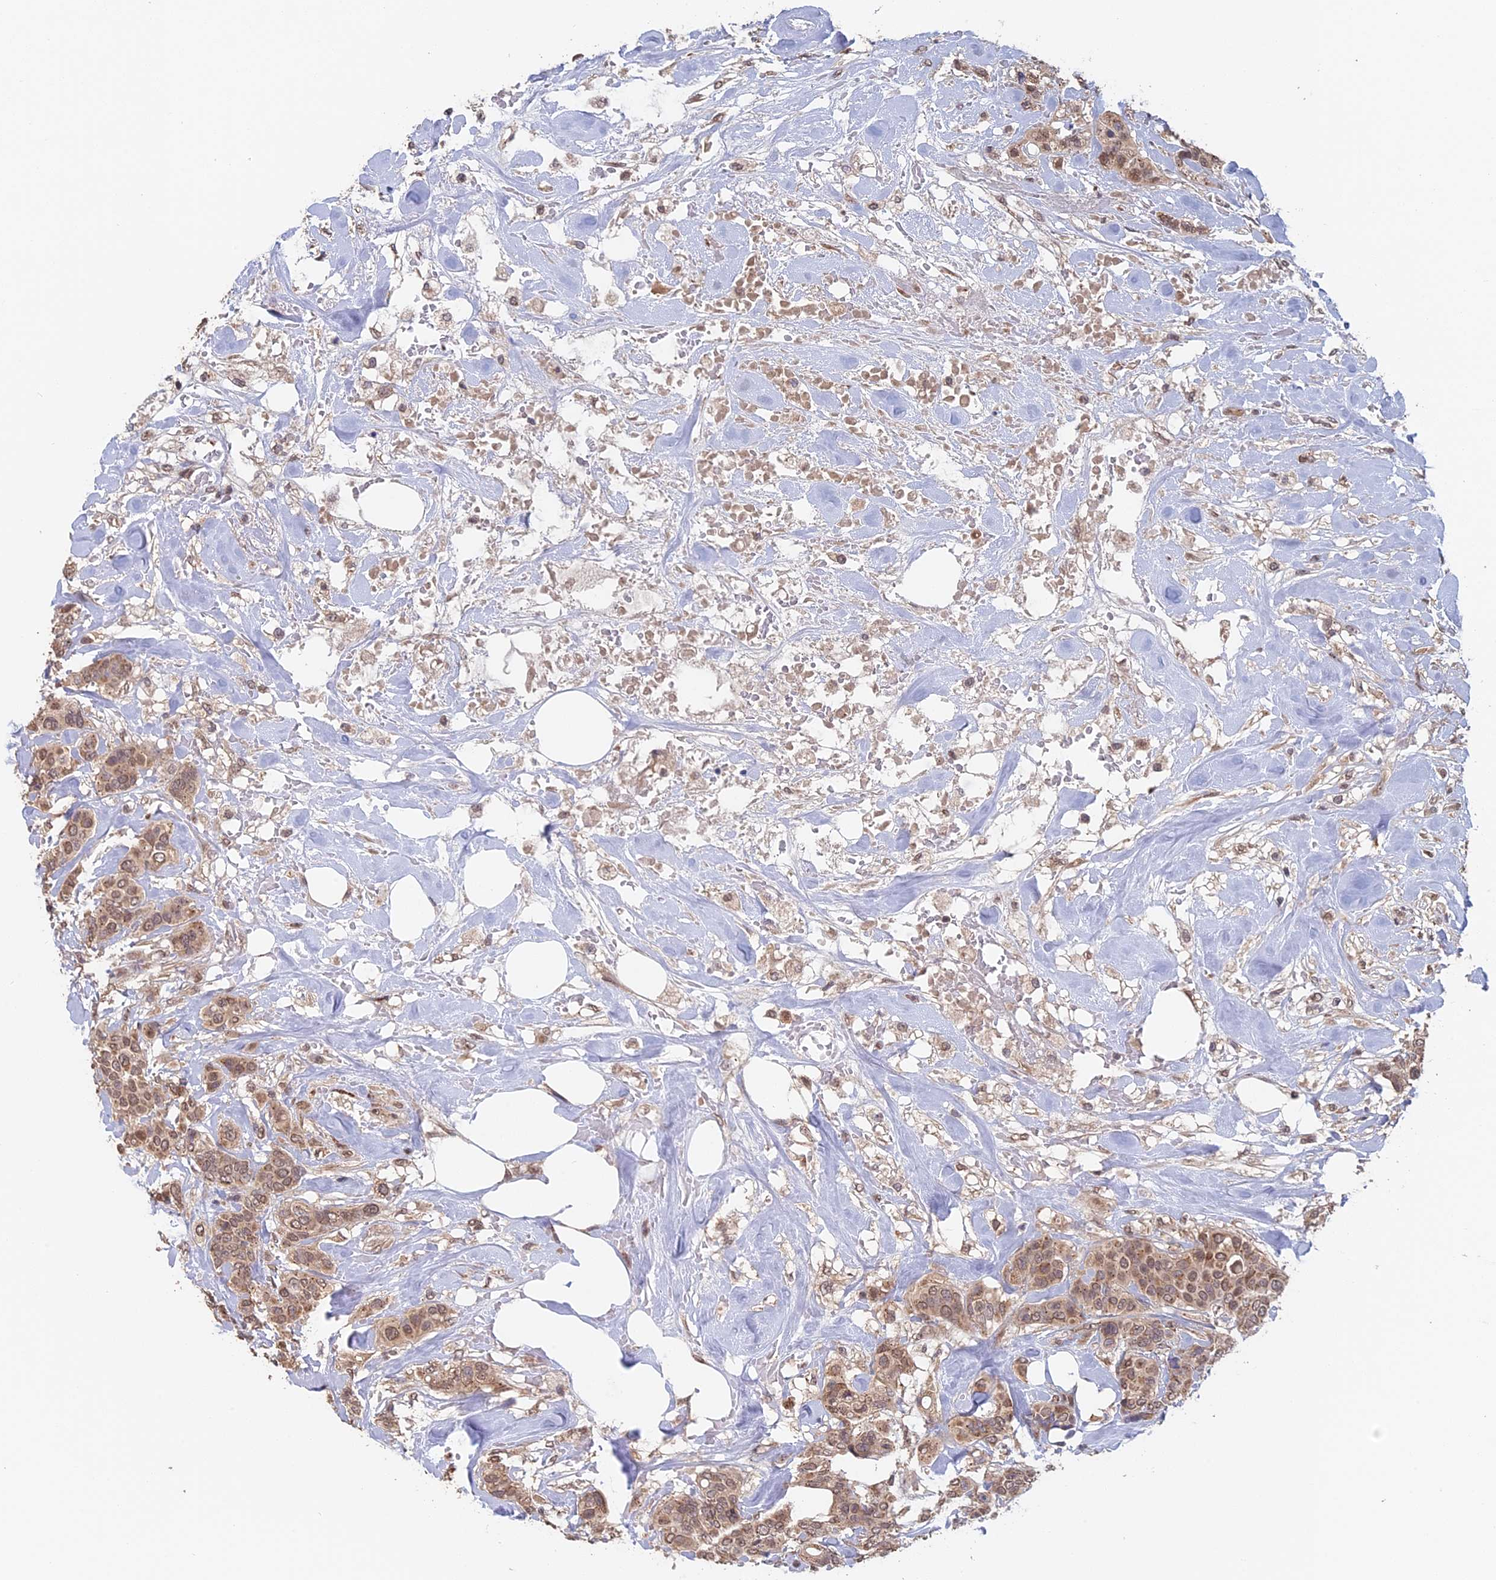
{"staining": {"intensity": "moderate", "quantity": ">75%", "location": "cytoplasmic/membranous,nuclear"}, "tissue": "breast cancer", "cell_type": "Tumor cells", "image_type": "cancer", "snomed": [{"axis": "morphology", "description": "Lobular carcinoma"}, {"axis": "topography", "description": "Breast"}], "caption": "Approximately >75% of tumor cells in human lobular carcinoma (breast) display moderate cytoplasmic/membranous and nuclear protein staining as visualized by brown immunohistochemical staining.", "gene": "PIGQ", "patient": {"sex": "female", "age": 51}}